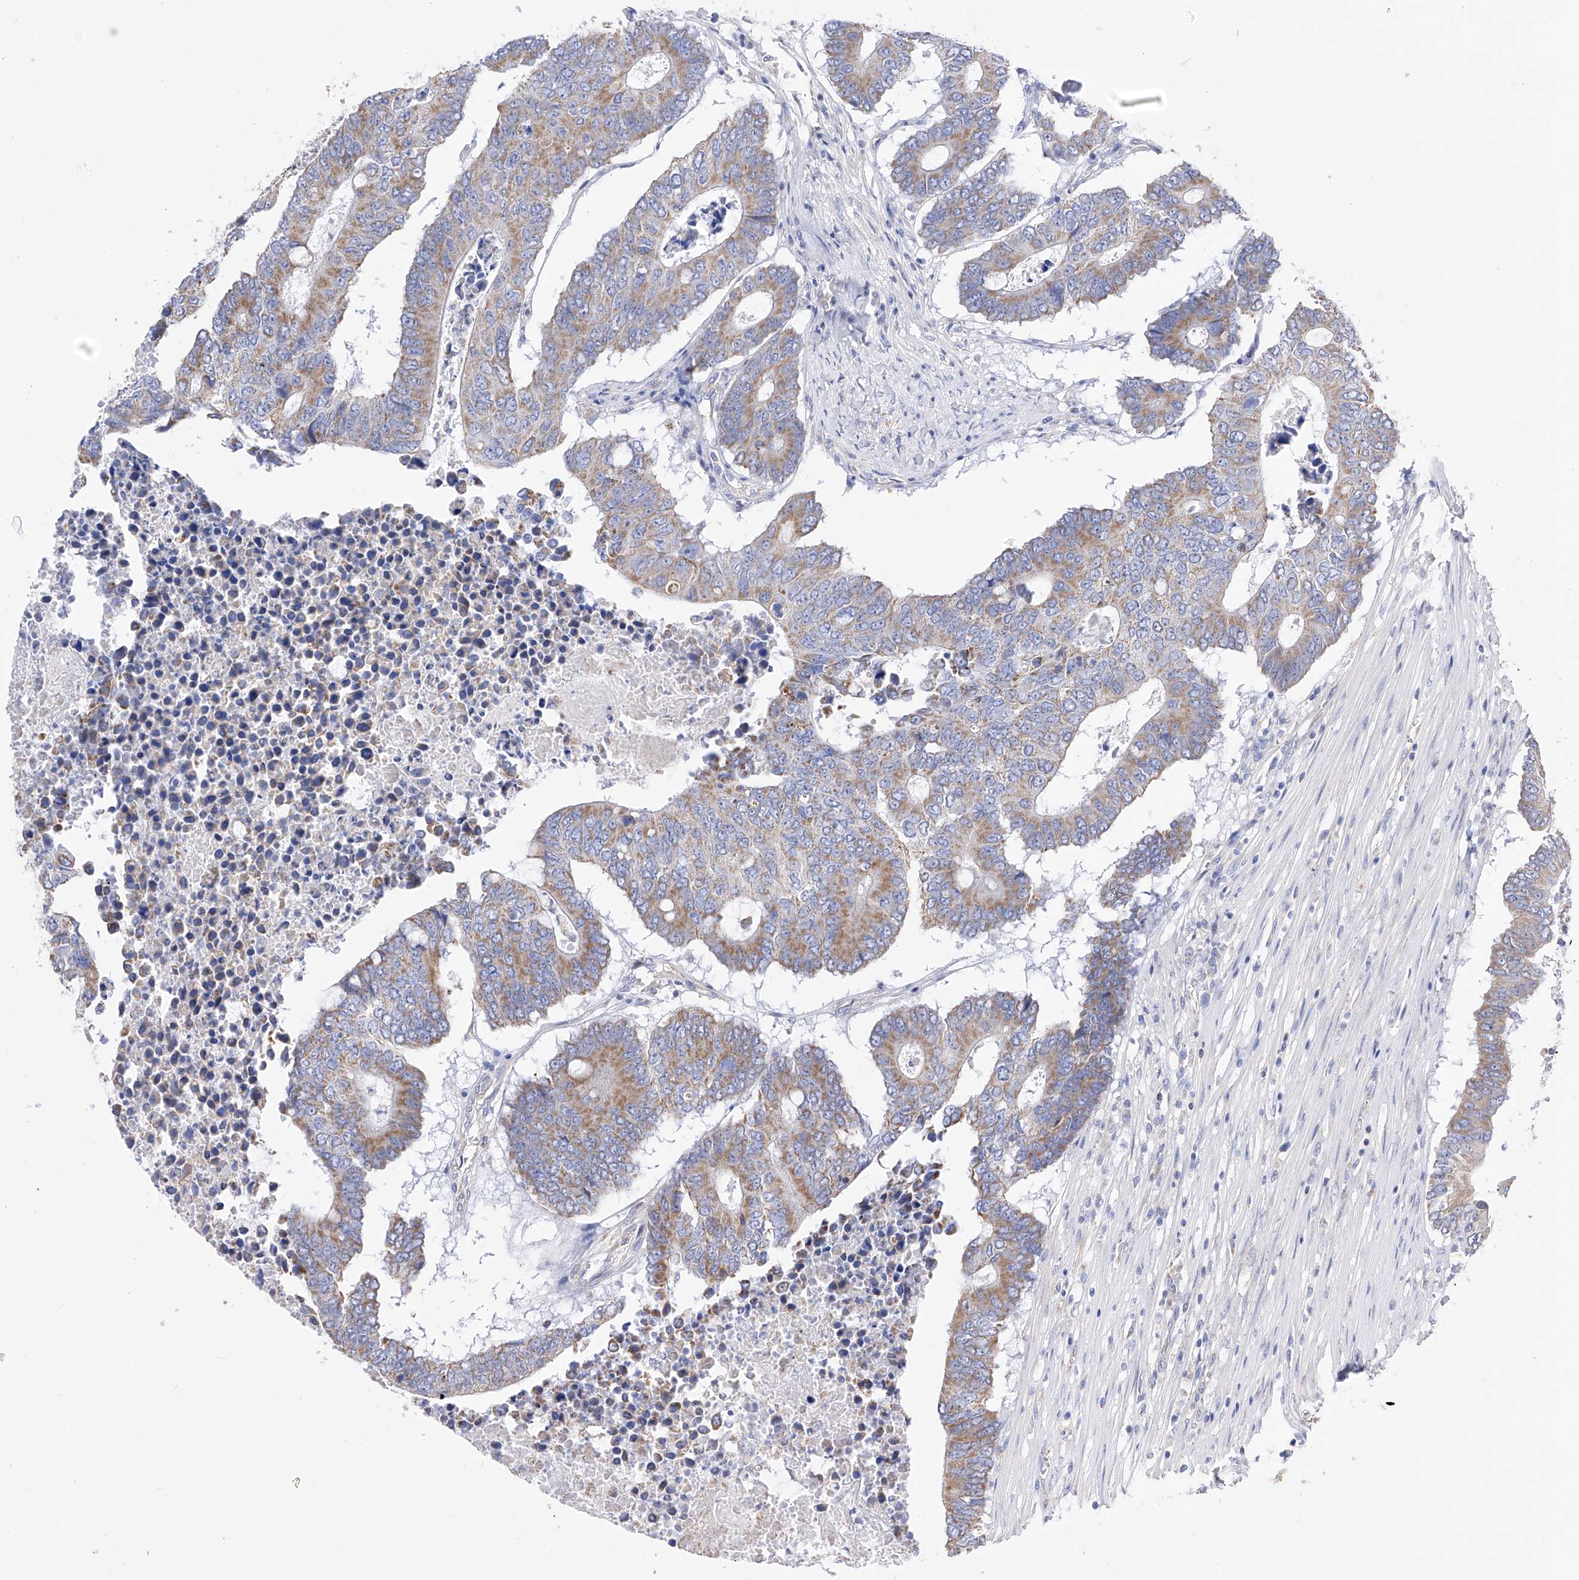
{"staining": {"intensity": "moderate", "quantity": ">75%", "location": "cytoplasmic/membranous"}, "tissue": "colorectal cancer", "cell_type": "Tumor cells", "image_type": "cancer", "snomed": [{"axis": "morphology", "description": "Adenocarcinoma, NOS"}, {"axis": "topography", "description": "Colon"}], "caption": "Colorectal cancer tissue demonstrates moderate cytoplasmic/membranous expression in approximately >75% of tumor cells", "gene": "FLG", "patient": {"sex": "male", "age": 87}}